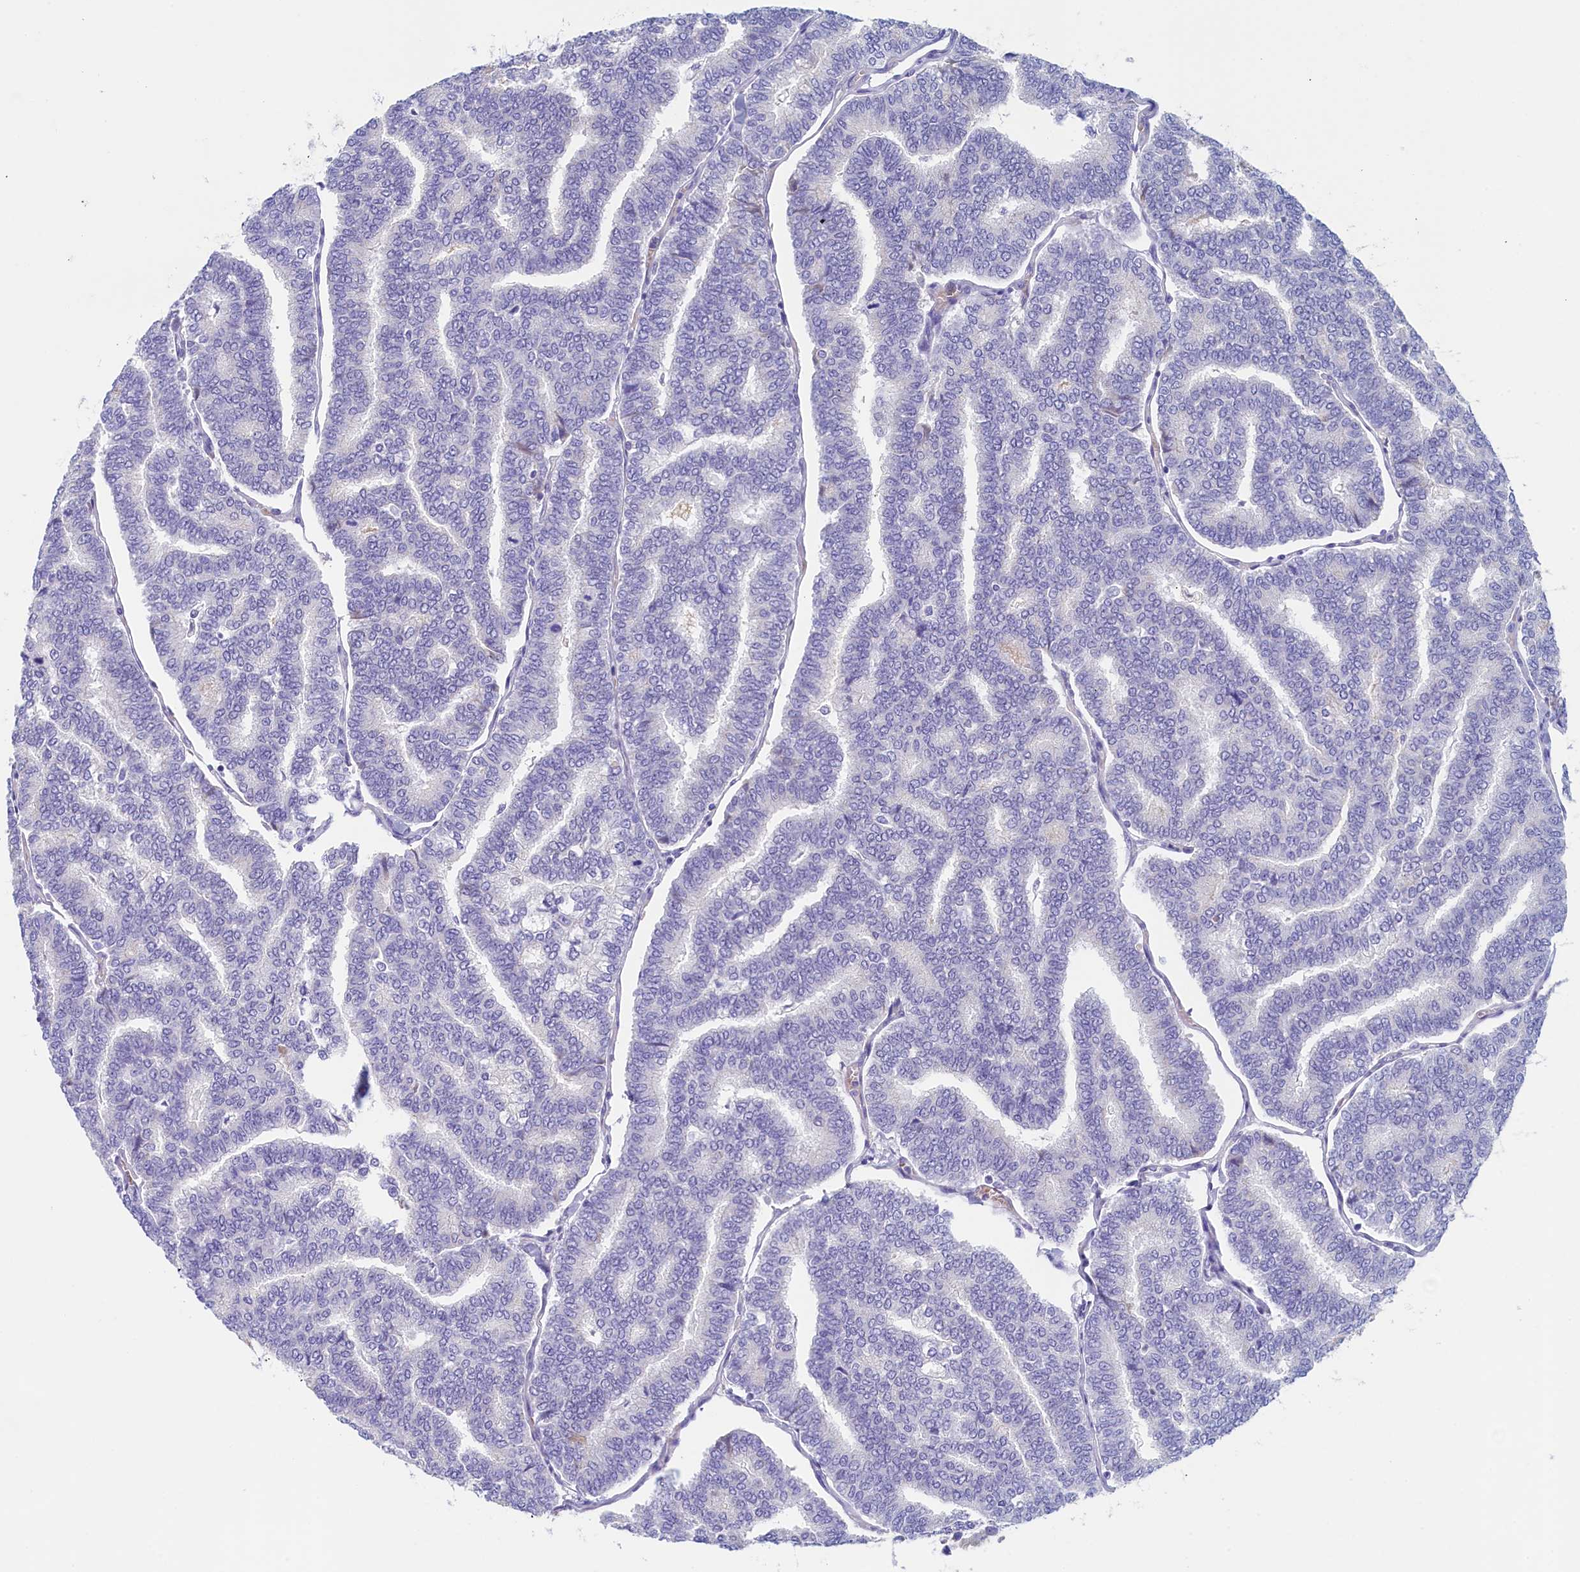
{"staining": {"intensity": "negative", "quantity": "none", "location": "none"}, "tissue": "thyroid cancer", "cell_type": "Tumor cells", "image_type": "cancer", "snomed": [{"axis": "morphology", "description": "Papillary adenocarcinoma, NOS"}, {"axis": "topography", "description": "Thyroid gland"}], "caption": "Immunohistochemistry micrograph of neoplastic tissue: thyroid cancer stained with DAB (3,3'-diaminobenzidine) shows no significant protein expression in tumor cells.", "gene": "GUCA1C", "patient": {"sex": "female", "age": 35}}